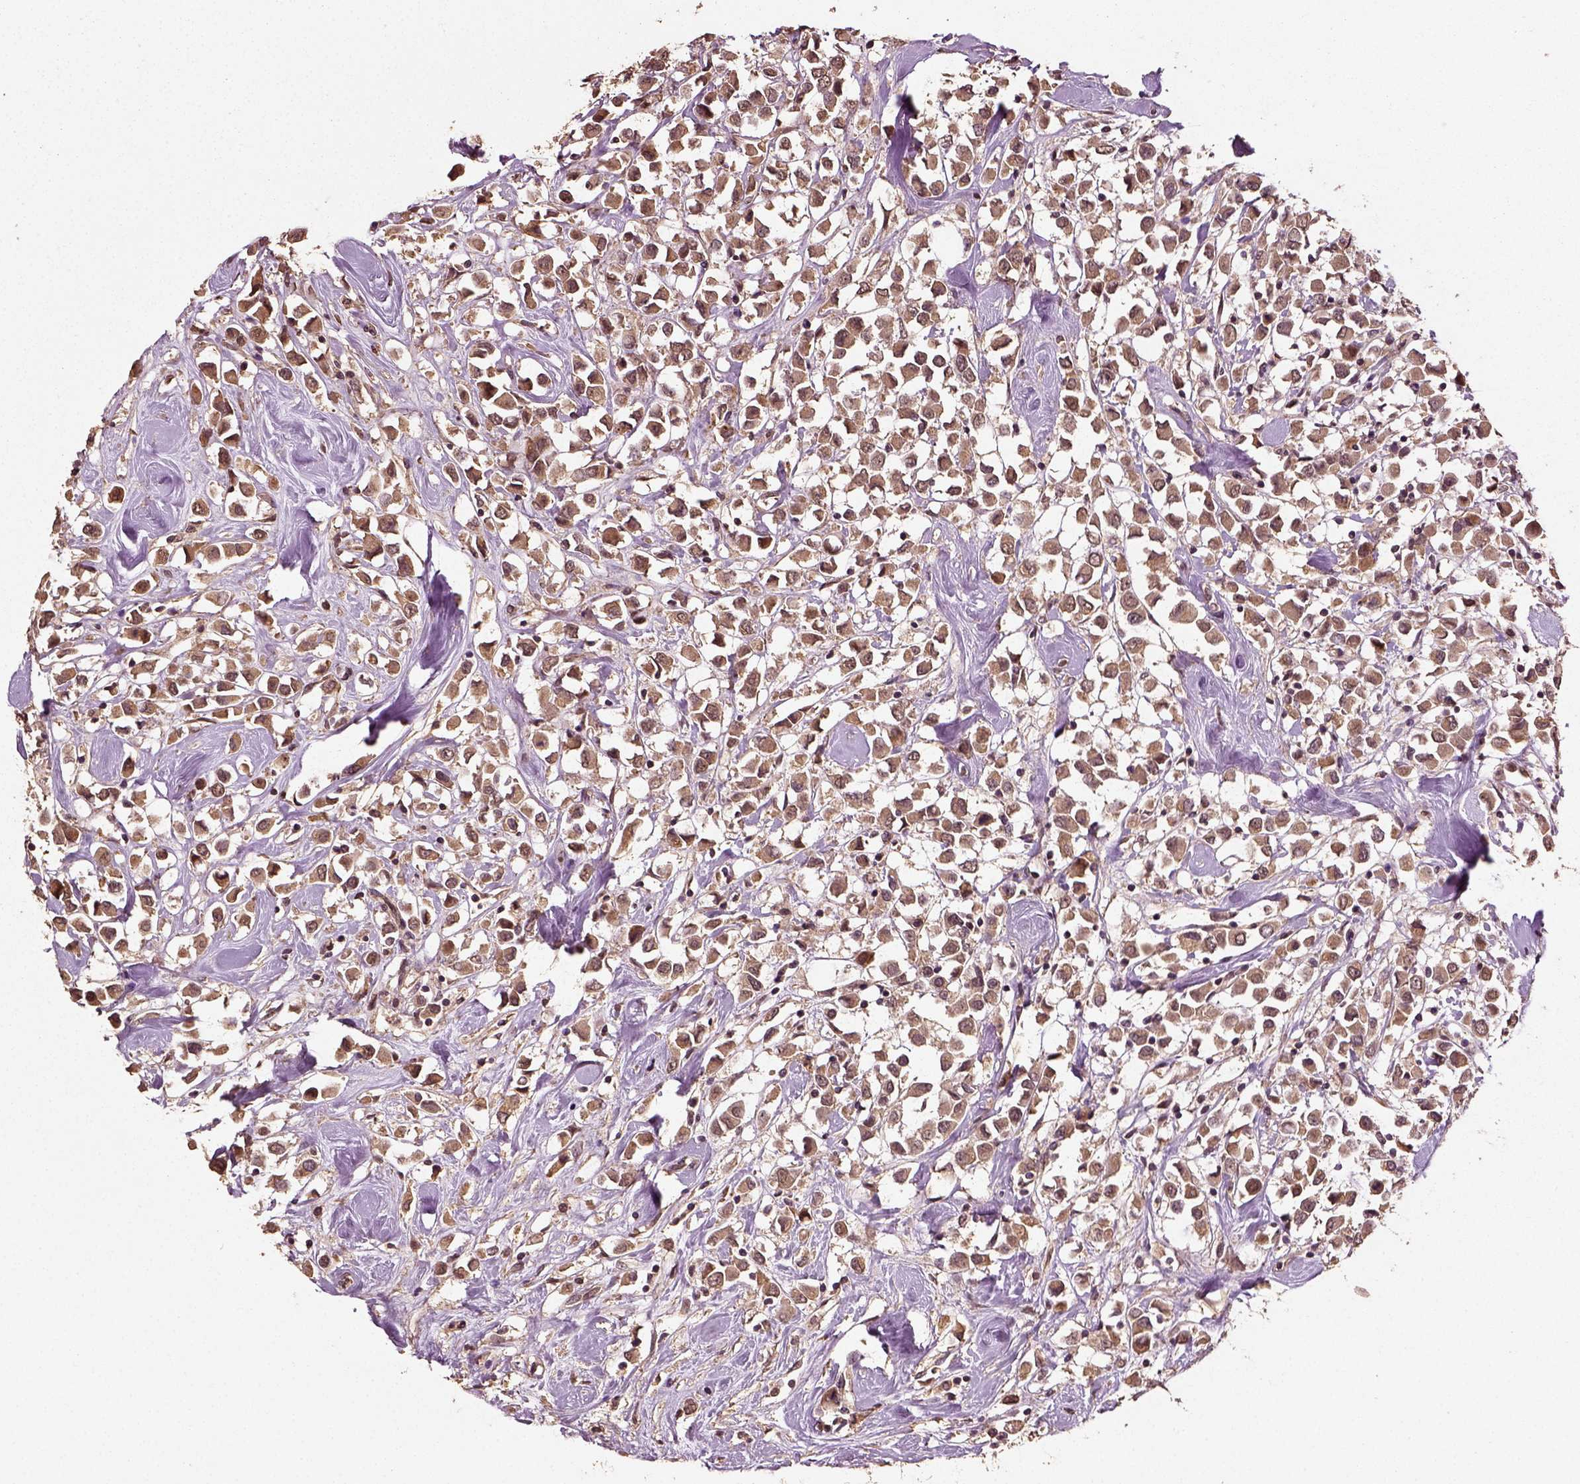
{"staining": {"intensity": "moderate", "quantity": ">75%", "location": "cytoplasmic/membranous"}, "tissue": "breast cancer", "cell_type": "Tumor cells", "image_type": "cancer", "snomed": [{"axis": "morphology", "description": "Duct carcinoma"}, {"axis": "topography", "description": "Breast"}], "caption": "Immunohistochemical staining of human intraductal carcinoma (breast) shows moderate cytoplasmic/membranous protein staining in about >75% of tumor cells. (brown staining indicates protein expression, while blue staining denotes nuclei).", "gene": "ERV3-1", "patient": {"sex": "female", "age": 61}}